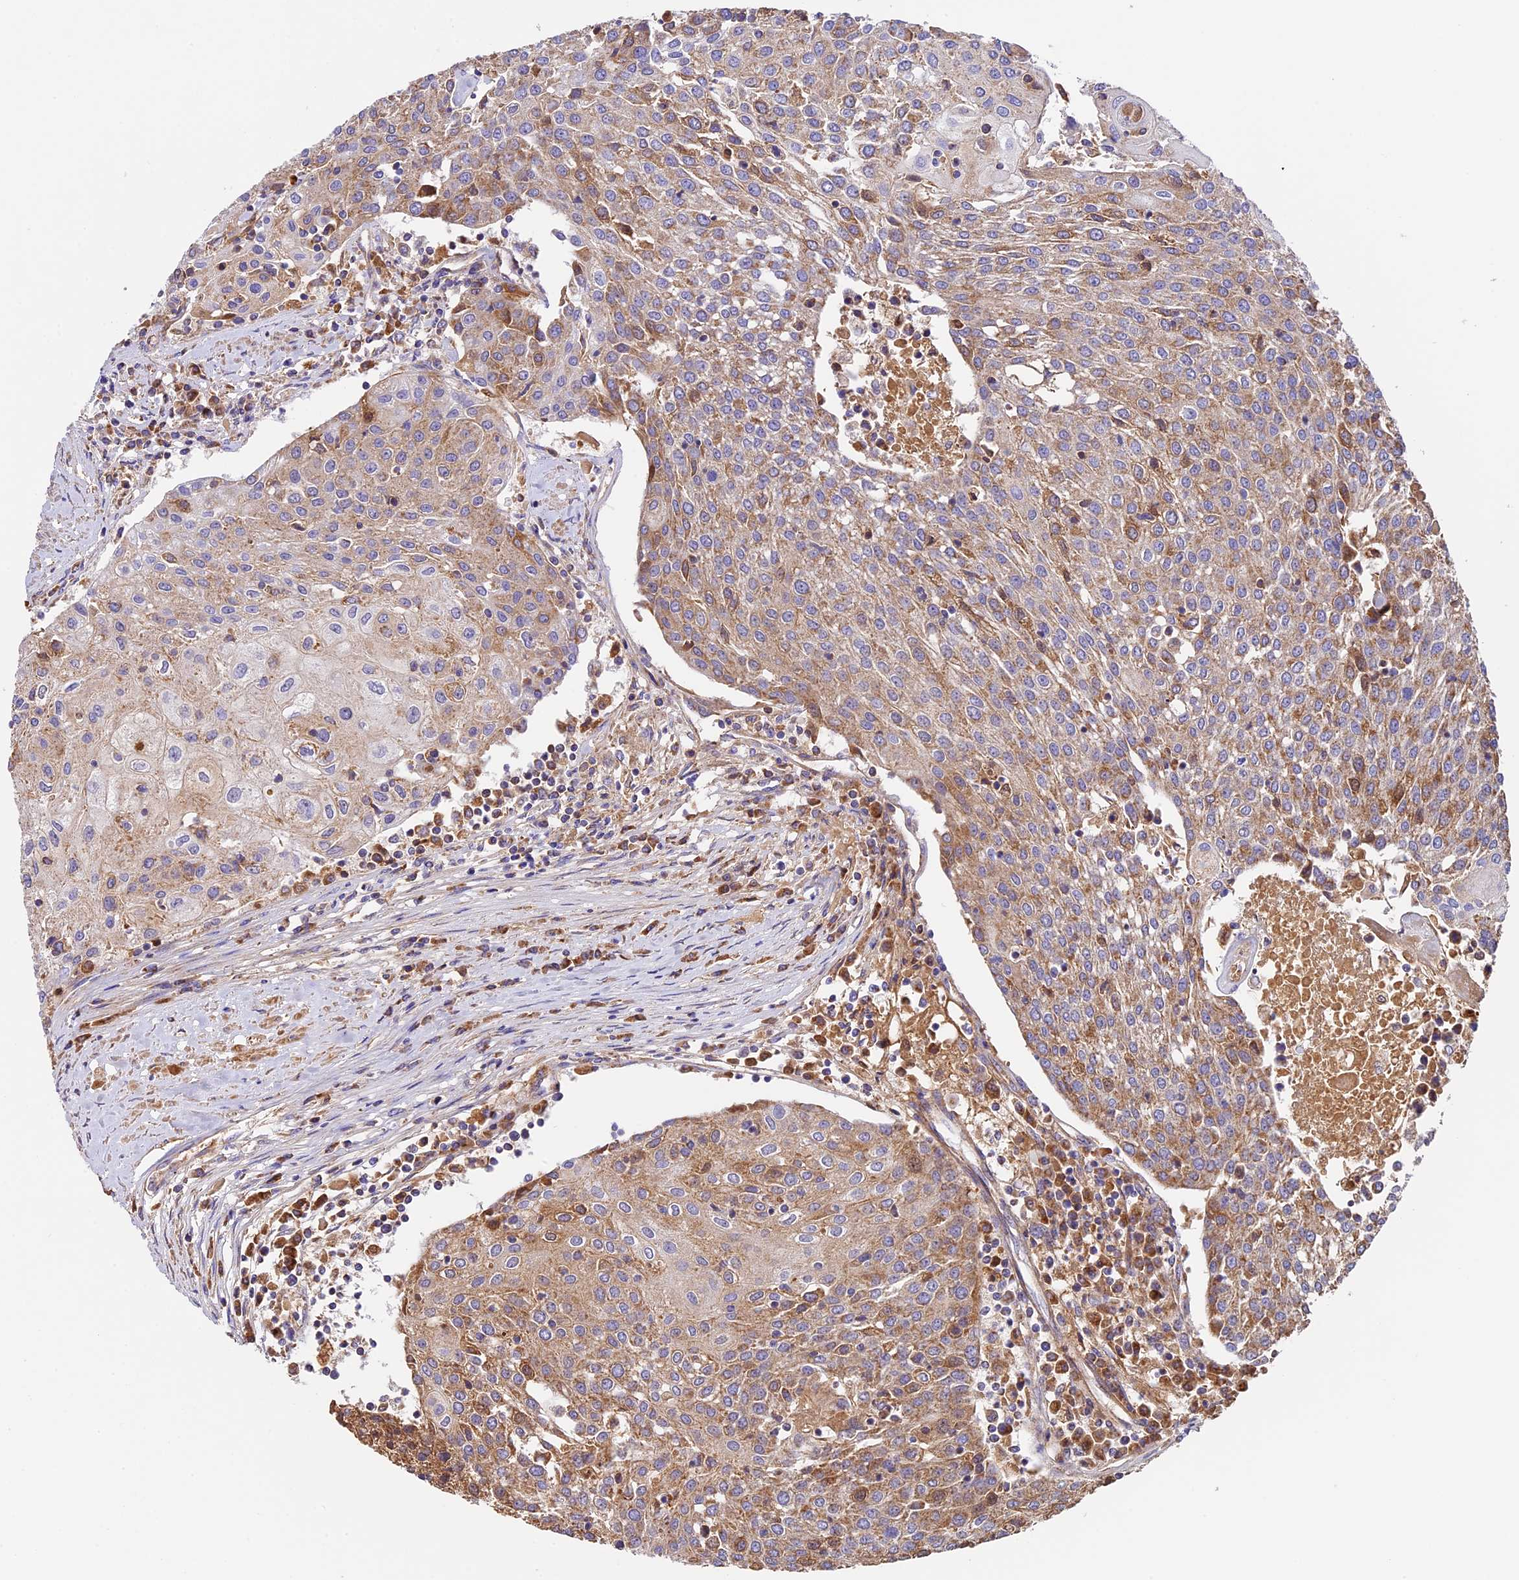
{"staining": {"intensity": "moderate", "quantity": "25%-75%", "location": "cytoplasmic/membranous"}, "tissue": "urothelial cancer", "cell_type": "Tumor cells", "image_type": "cancer", "snomed": [{"axis": "morphology", "description": "Urothelial carcinoma, High grade"}, {"axis": "topography", "description": "Urinary bladder"}], "caption": "Protein expression by IHC shows moderate cytoplasmic/membranous positivity in approximately 25%-75% of tumor cells in urothelial cancer.", "gene": "OCEL1", "patient": {"sex": "female", "age": 85}}